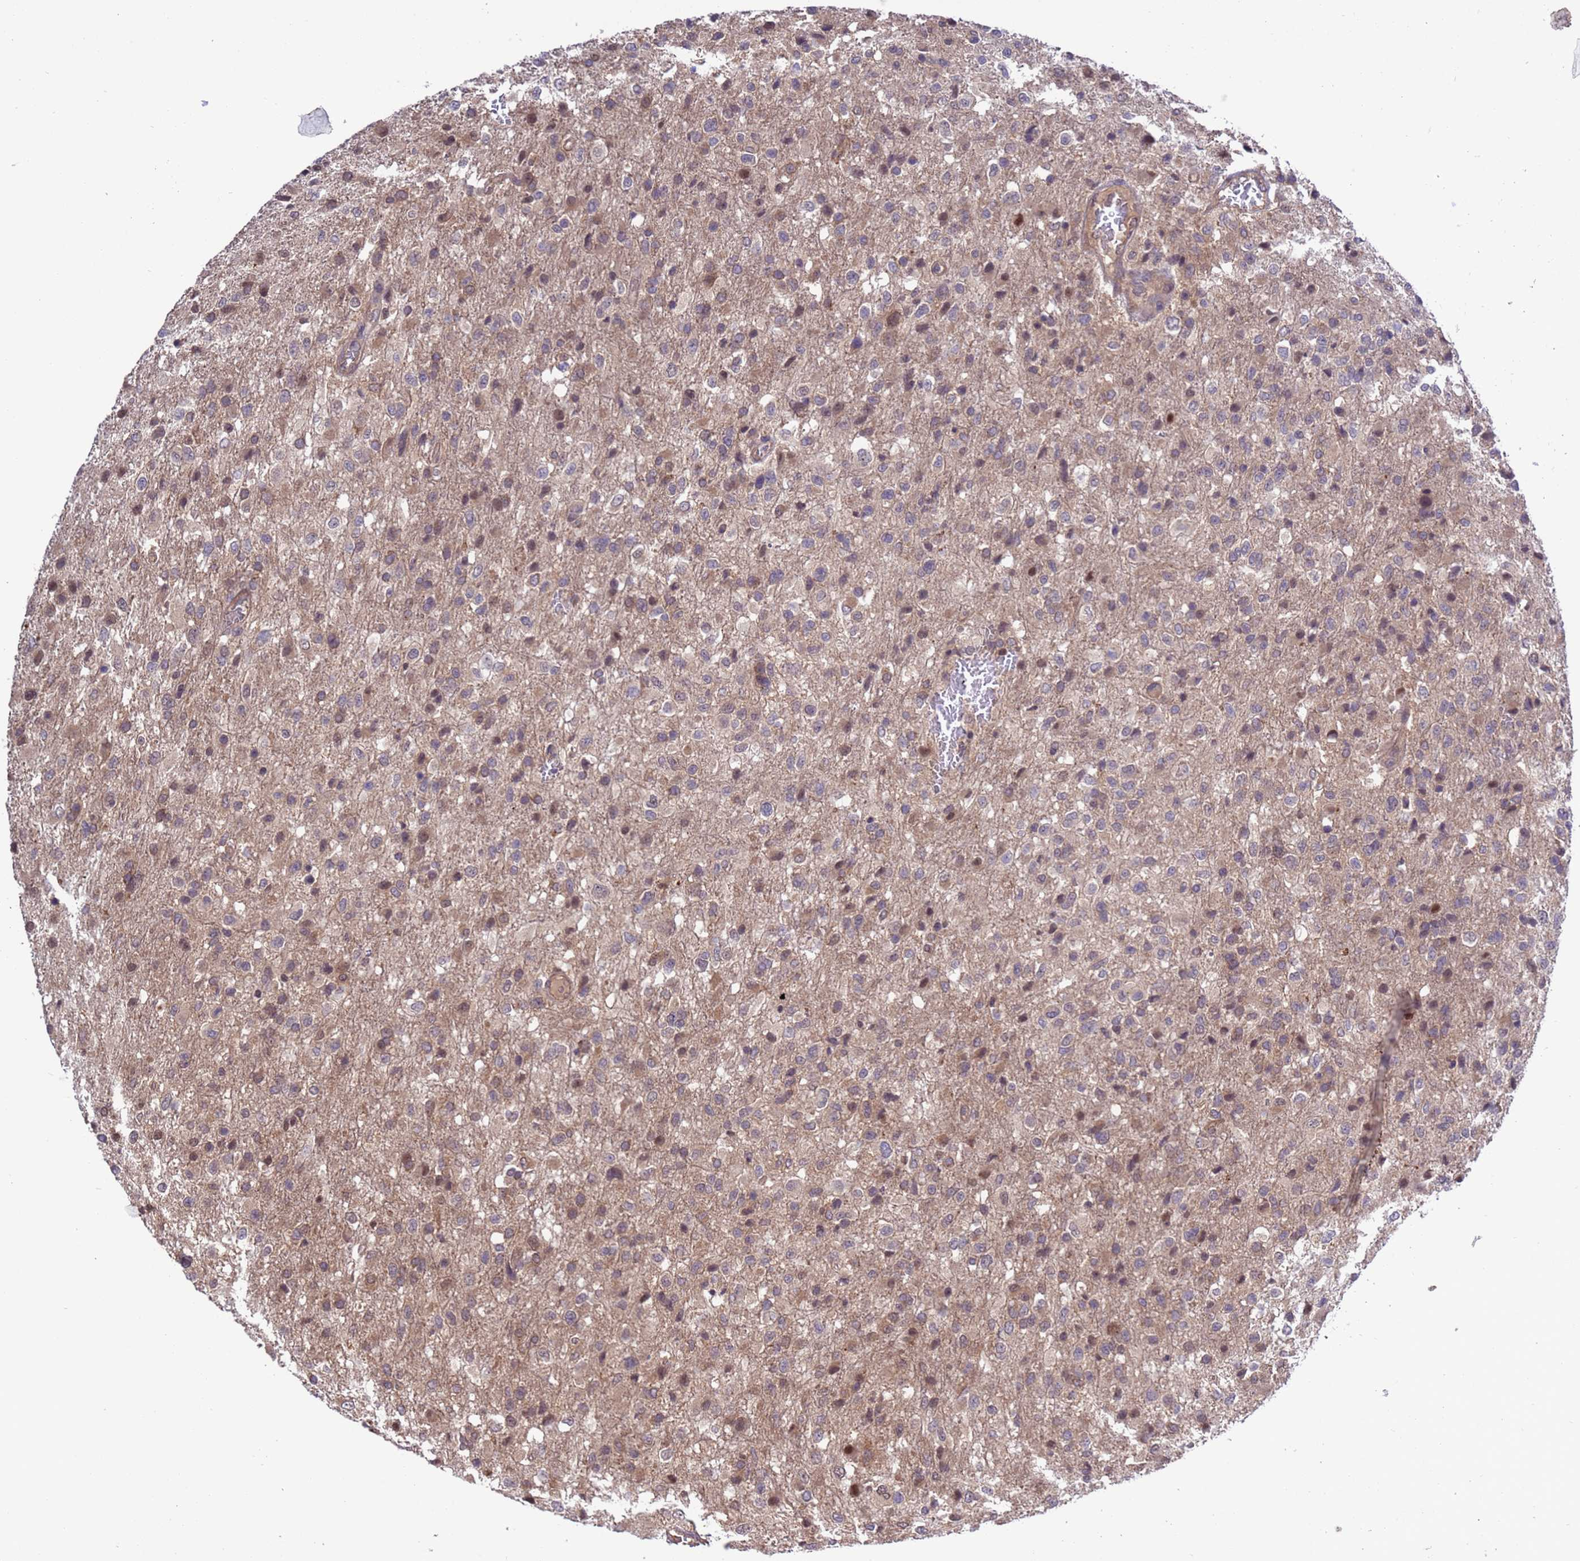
{"staining": {"intensity": "weak", "quantity": ">75%", "location": "cytoplasmic/membranous"}, "tissue": "glioma", "cell_type": "Tumor cells", "image_type": "cancer", "snomed": [{"axis": "morphology", "description": "Glioma, malignant, High grade"}, {"axis": "topography", "description": "Brain"}], "caption": "Immunohistochemistry image of human glioma stained for a protein (brown), which shows low levels of weak cytoplasmic/membranous expression in about >75% of tumor cells.", "gene": "ZFP69B", "patient": {"sex": "female", "age": 74}}